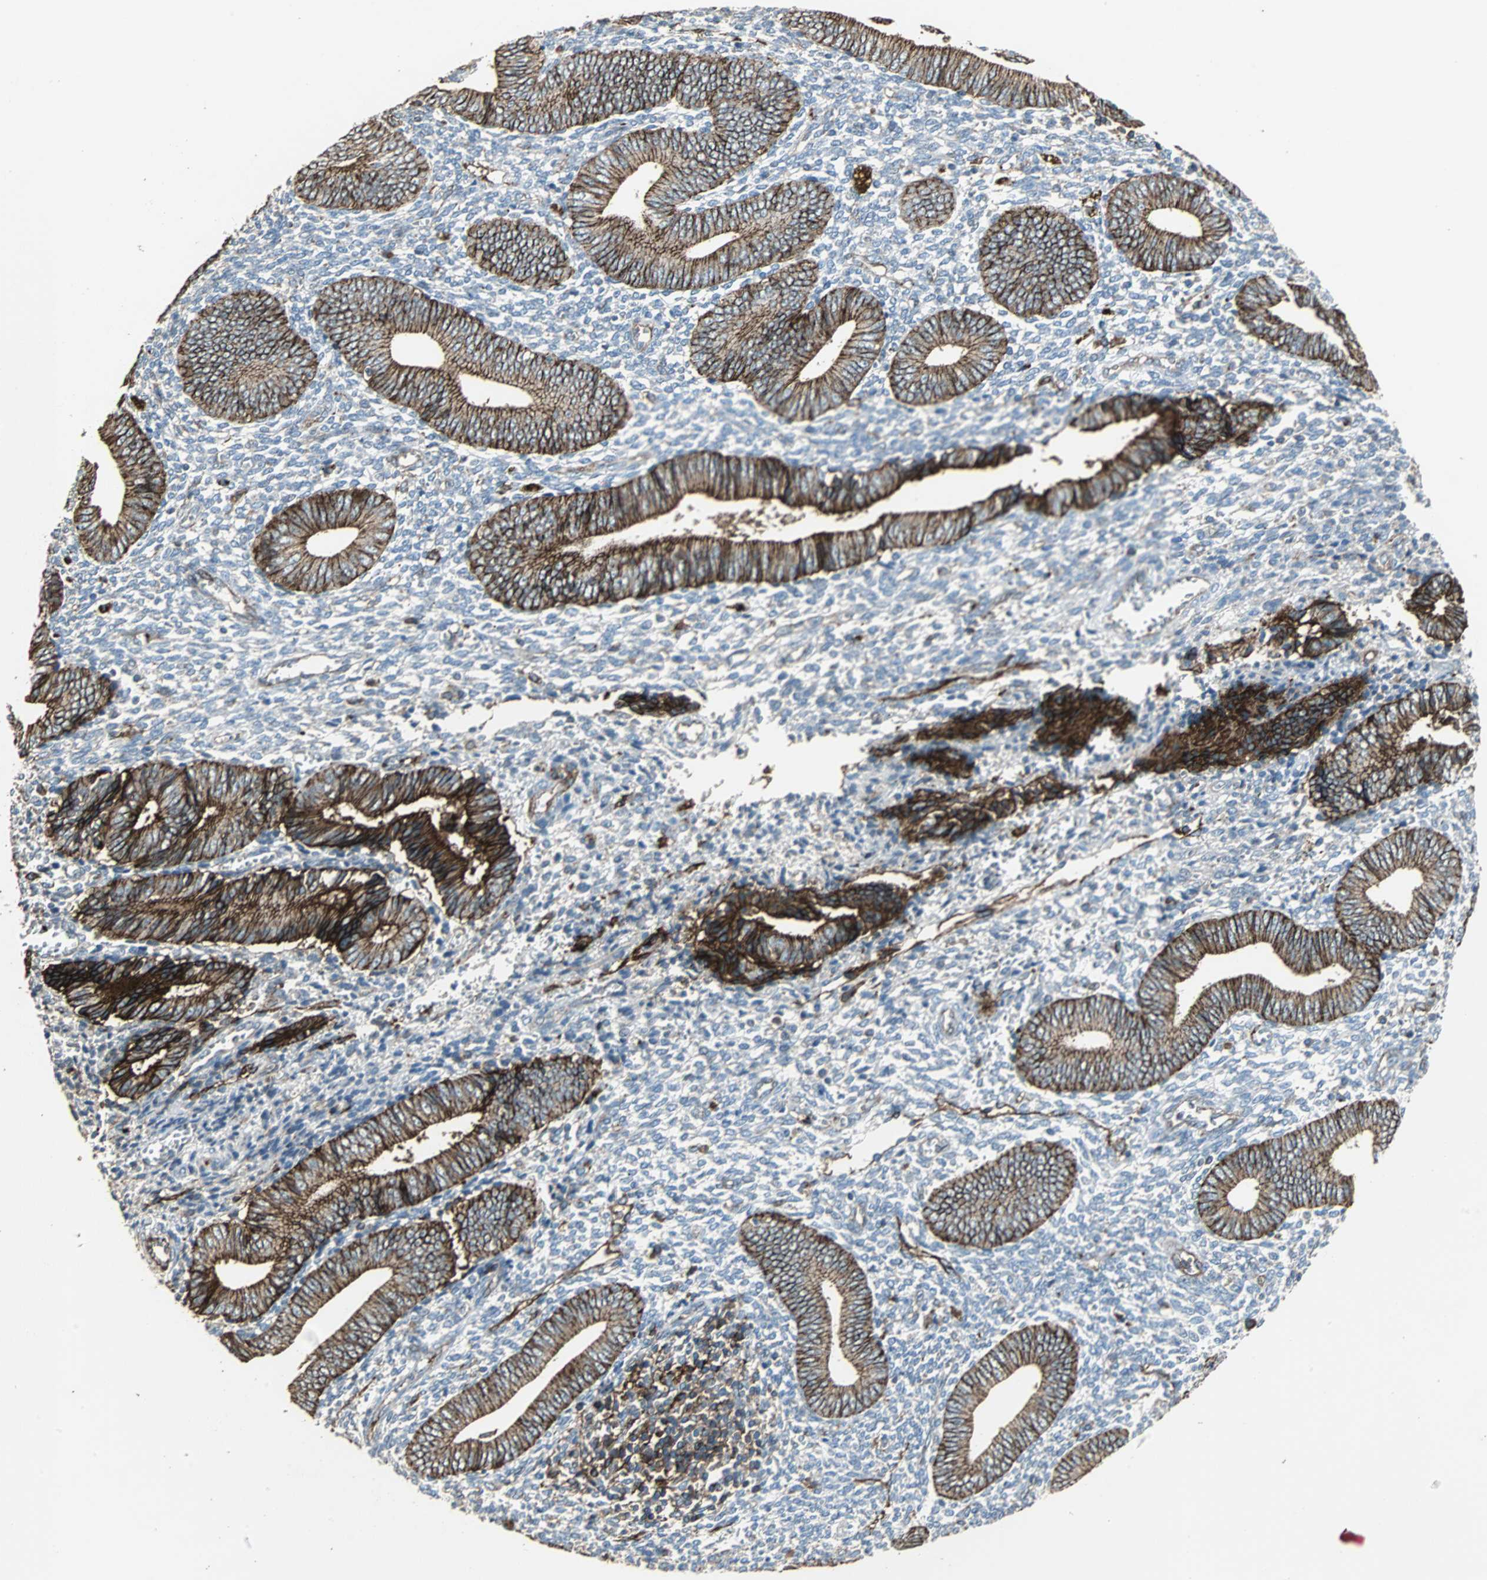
{"staining": {"intensity": "weak", "quantity": "25%-75%", "location": "cytoplasmic/membranous"}, "tissue": "endometrium", "cell_type": "Cells in endometrial stroma", "image_type": "normal", "snomed": [{"axis": "morphology", "description": "Normal tissue, NOS"}, {"axis": "topography", "description": "Uterus"}, {"axis": "topography", "description": "Endometrium"}], "caption": "Immunohistochemistry photomicrograph of normal endometrium: human endometrium stained using immunohistochemistry demonstrates low levels of weak protein expression localized specifically in the cytoplasmic/membranous of cells in endometrial stroma, appearing as a cytoplasmic/membranous brown color.", "gene": "F11R", "patient": {"sex": "female", "age": 33}}